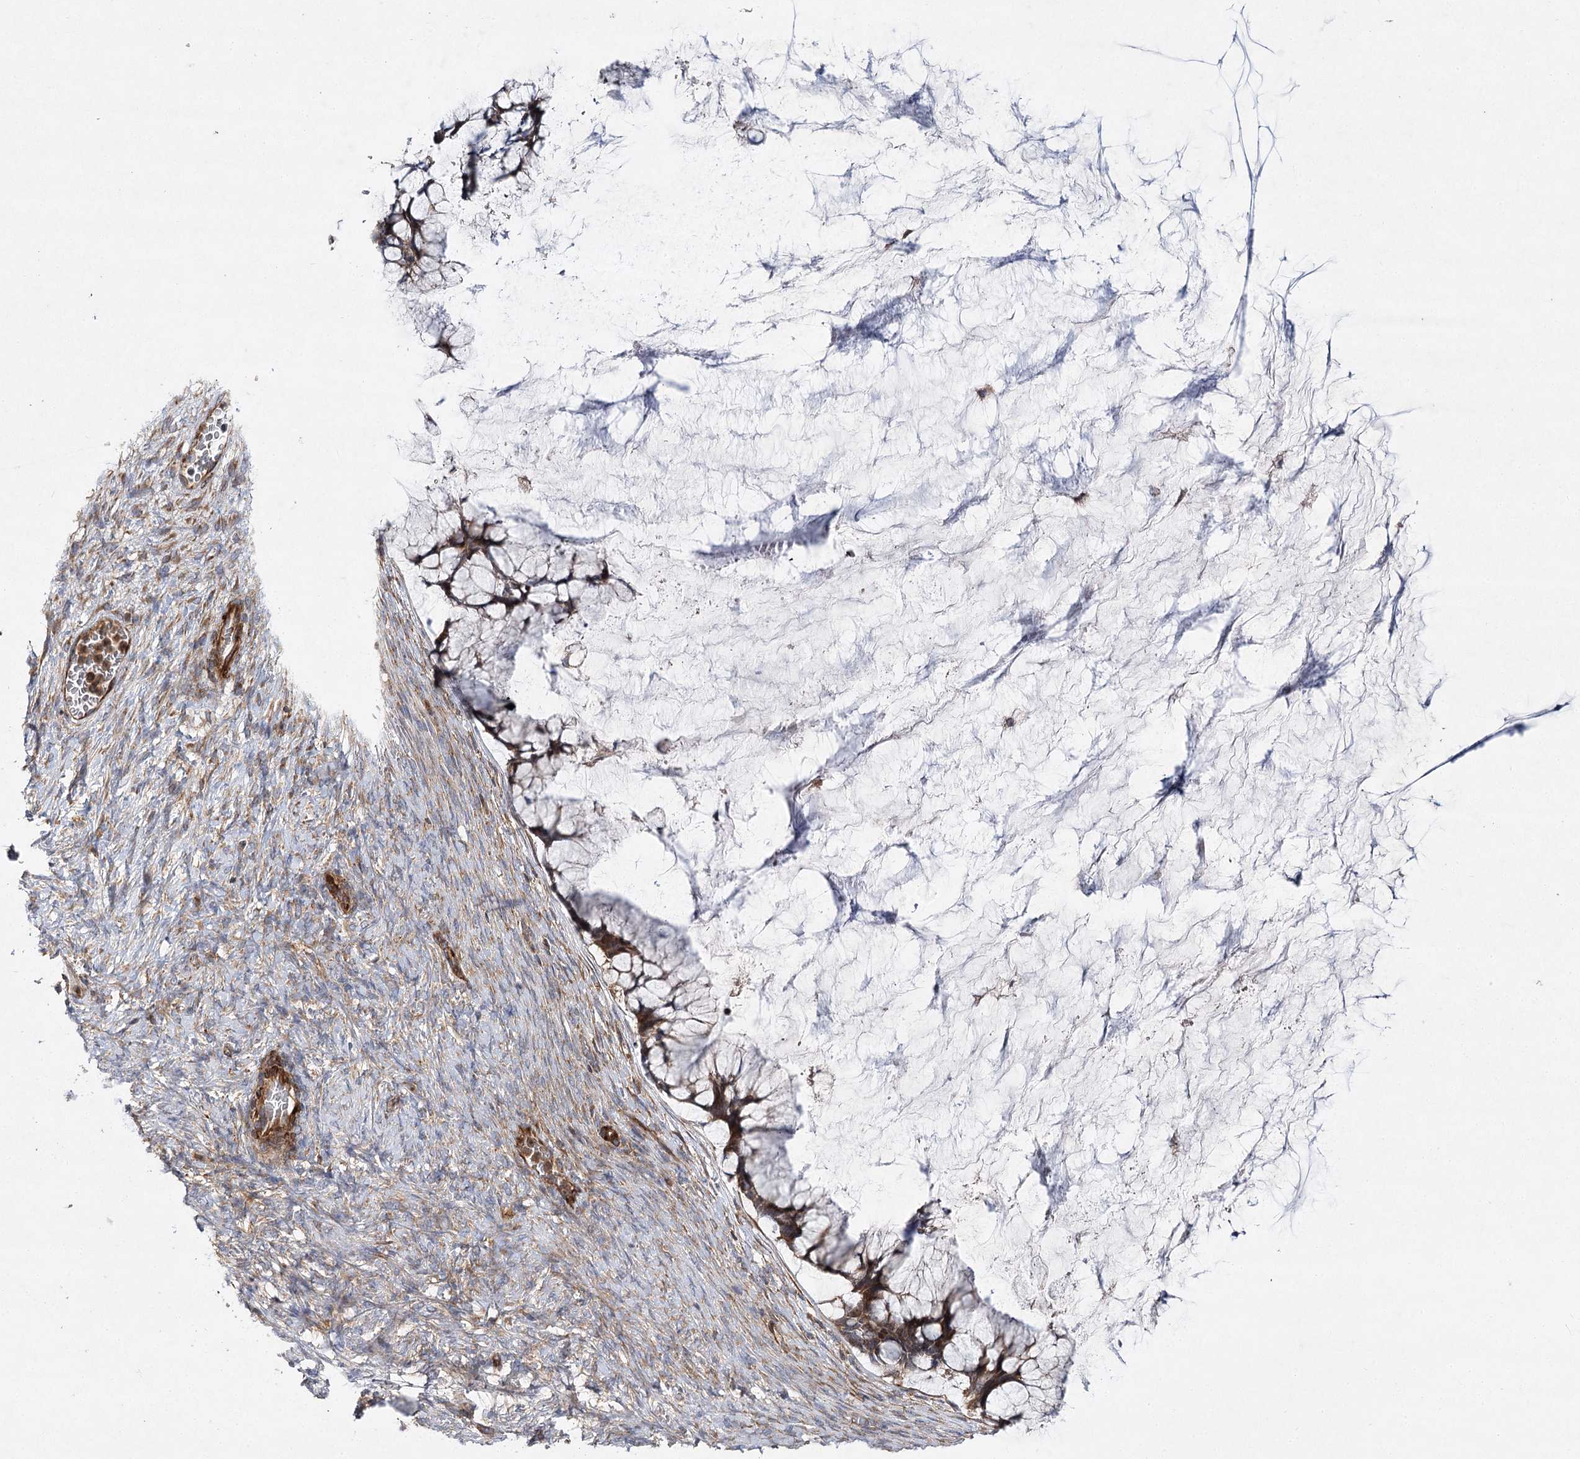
{"staining": {"intensity": "moderate", "quantity": ">75%", "location": "cytoplasmic/membranous"}, "tissue": "ovarian cancer", "cell_type": "Tumor cells", "image_type": "cancer", "snomed": [{"axis": "morphology", "description": "Cystadenocarcinoma, mucinous, NOS"}, {"axis": "topography", "description": "Ovary"}], "caption": "Immunohistochemistry image of neoplastic tissue: ovarian cancer stained using IHC demonstrates medium levels of moderate protein expression localized specifically in the cytoplasmic/membranous of tumor cells, appearing as a cytoplasmic/membranous brown color.", "gene": "DNAJC13", "patient": {"sex": "female", "age": 42}}